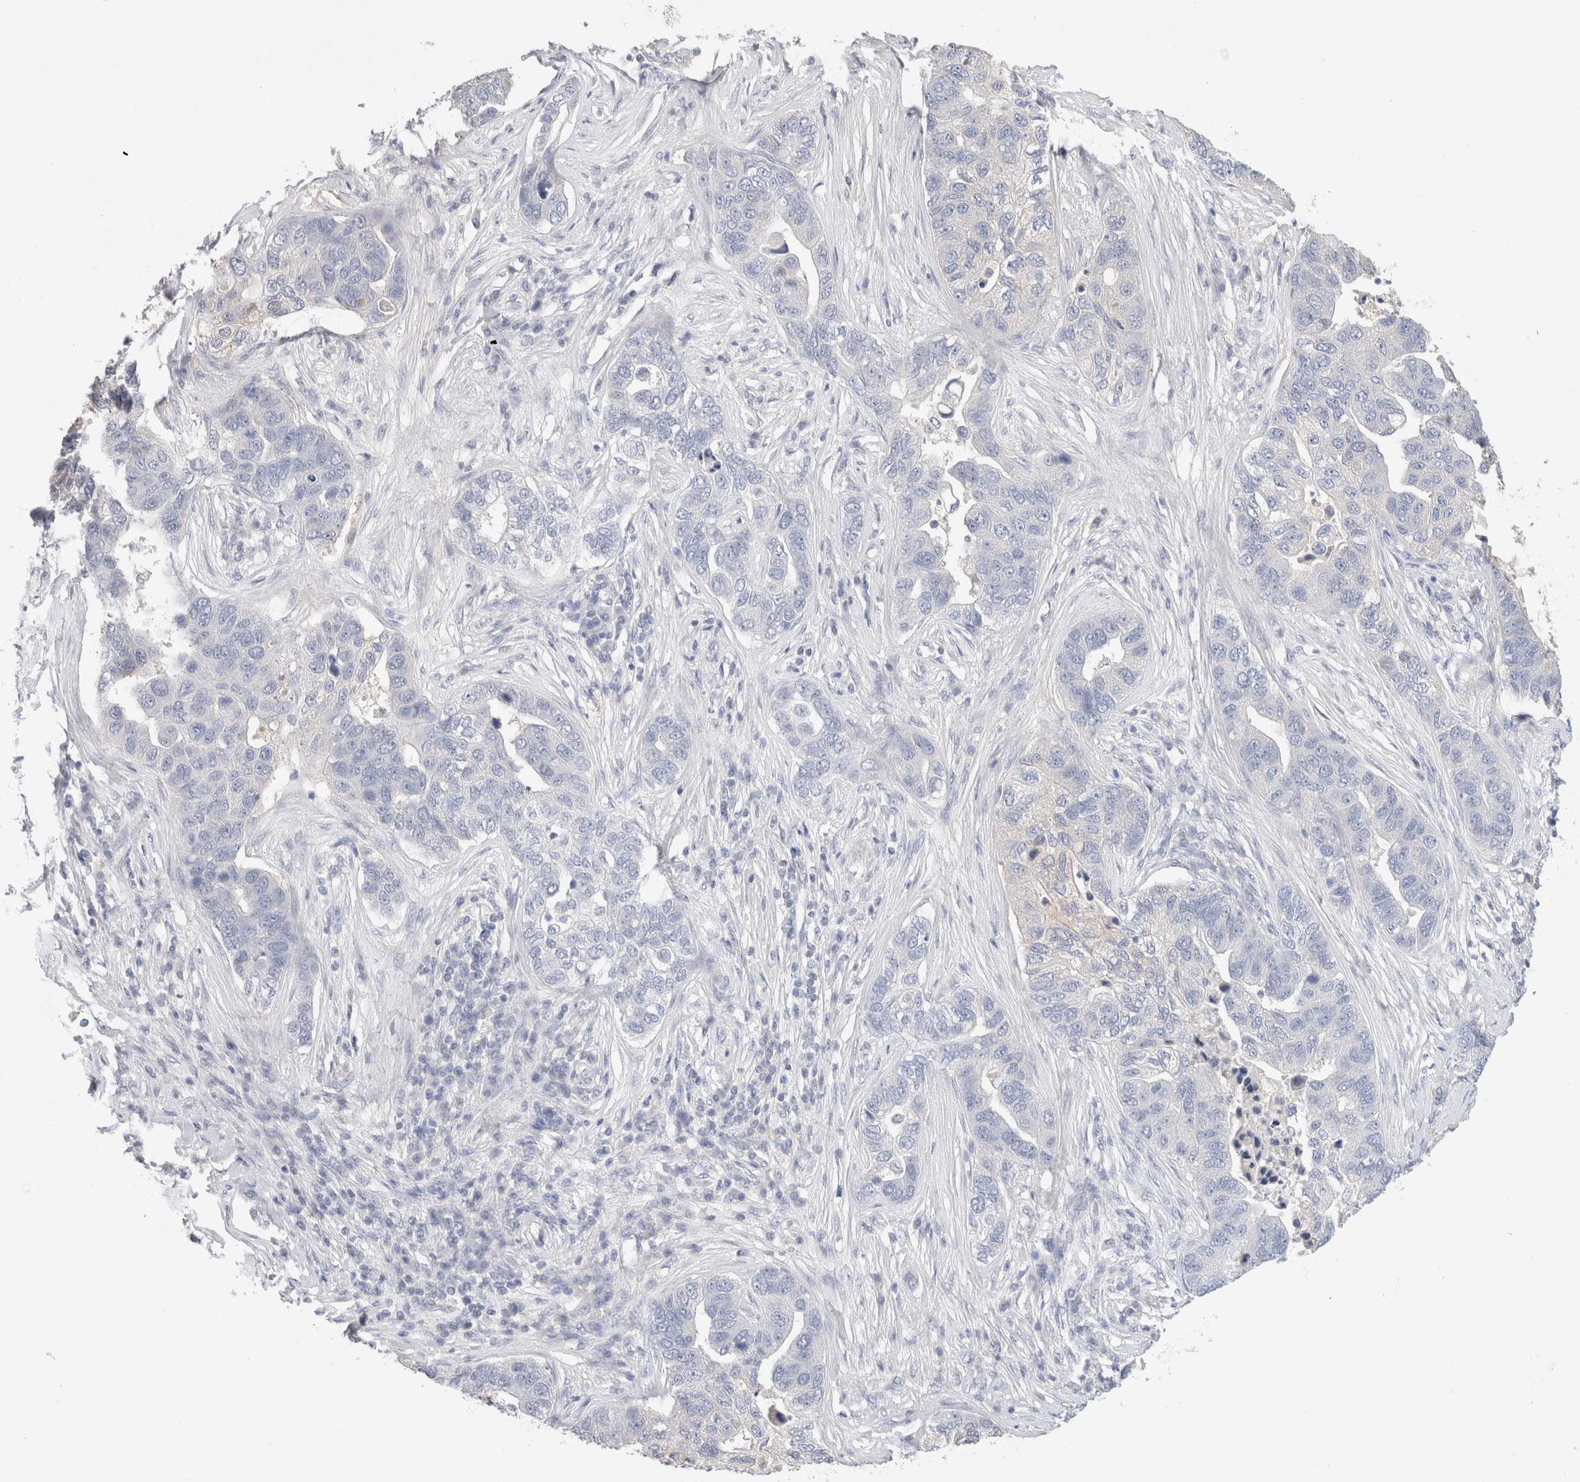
{"staining": {"intensity": "negative", "quantity": "none", "location": "none"}, "tissue": "pancreatic cancer", "cell_type": "Tumor cells", "image_type": "cancer", "snomed": [{"axis": "morphology", "description": "Adenocarcinoma, NOS"}, {"axis": "topography", "description": "Pancreas"}], "caption": "Tumor cells show no significant protein staining in pancreatic cancer. (DAB IHC, high magnification).", "gene": "MPP2", "patient": {"sex": "female", "age": 61}}